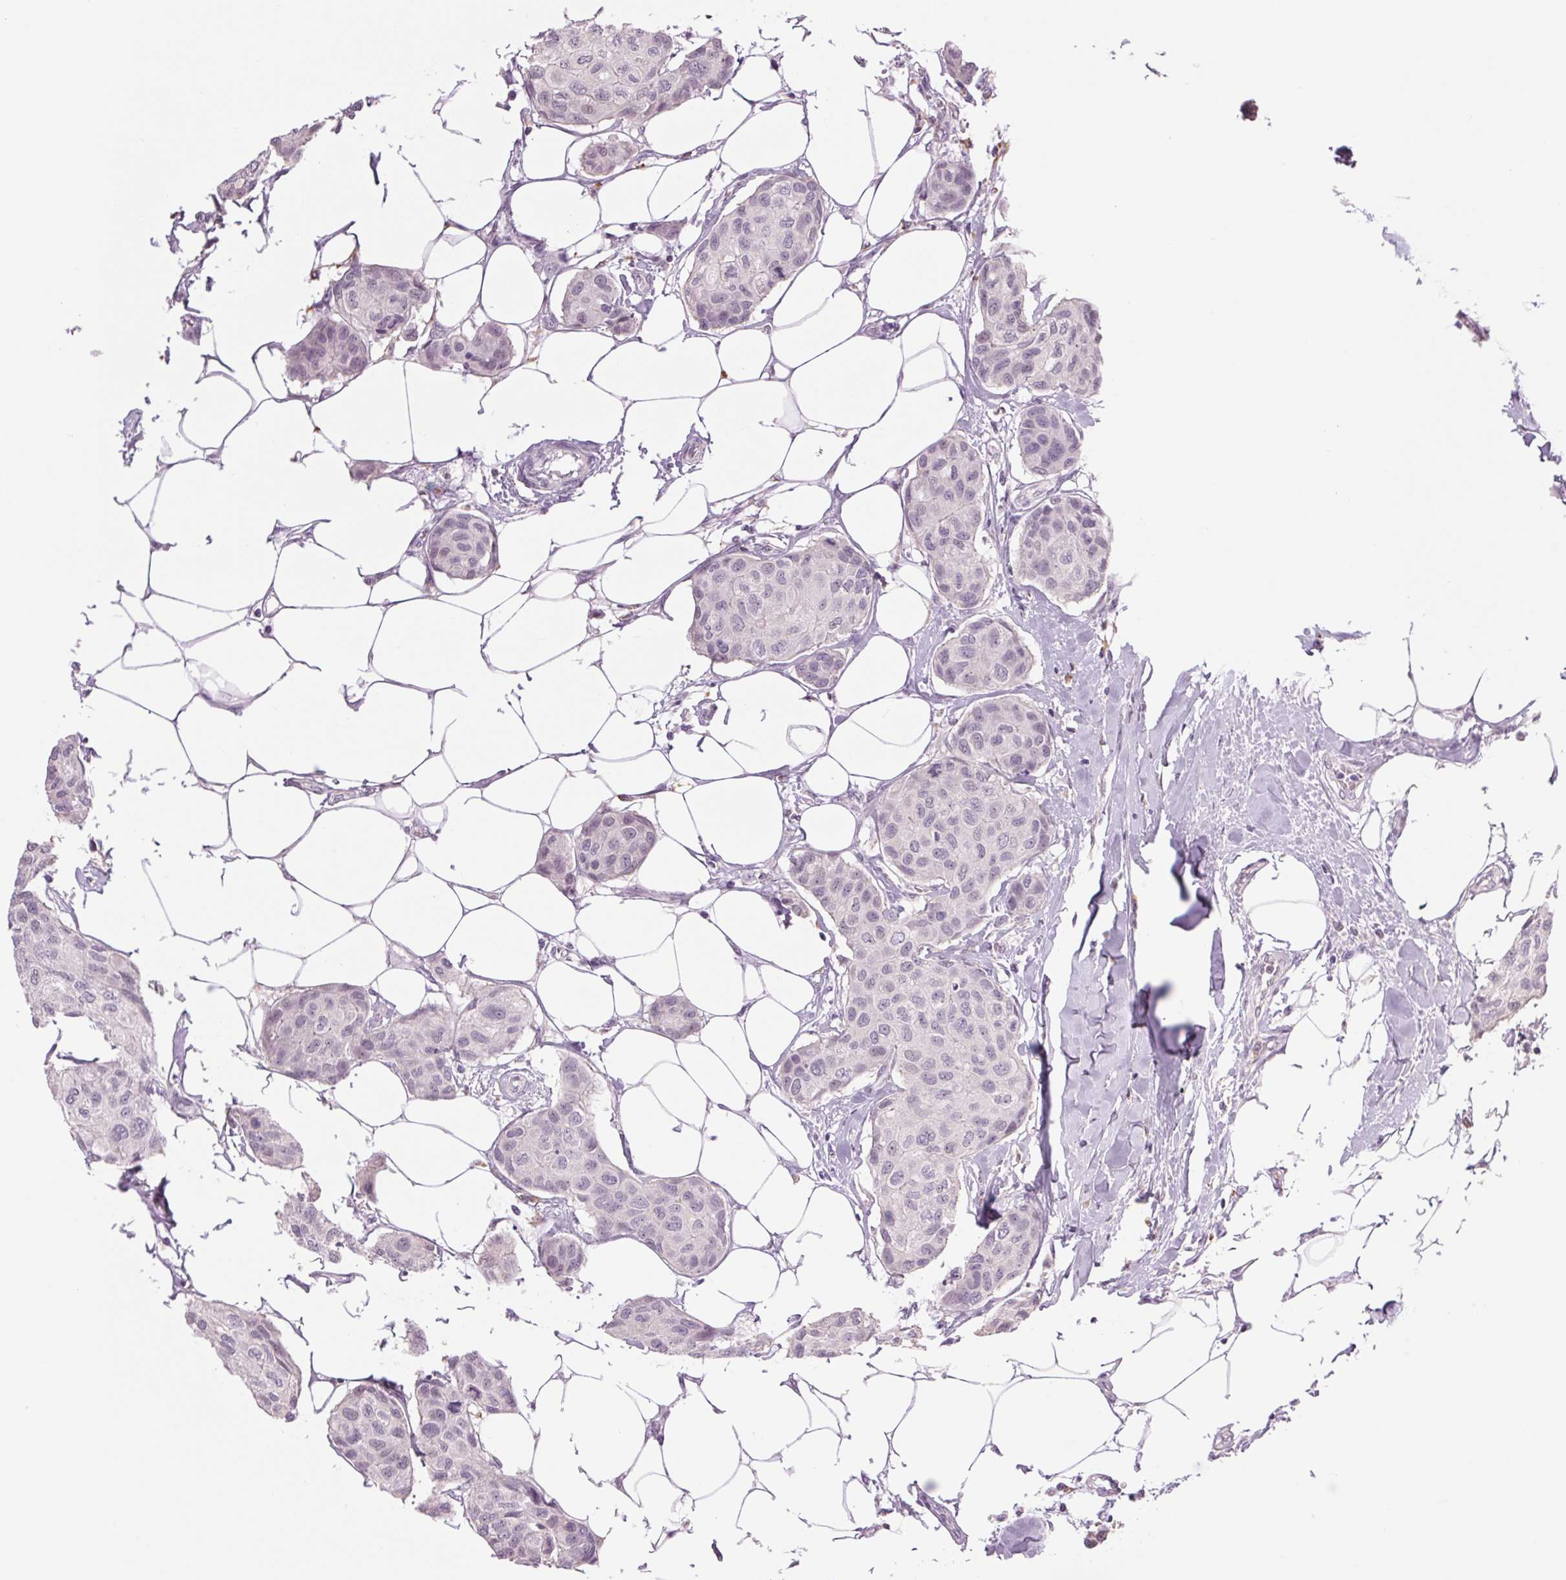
{"staining": {"intensity": "negative", "quantity": "none", "location": "none"}, "tissue": "breast cancer", "cell_type": "Tumor cells", "image_type": "cancer", "snomed": [{"axis": "morphology", "description": "Duct carcinoma"}, {"axis": "topography", "description": "Breast"}], "caption": "High magnification brightfield microscopy of breast invasive ductal carcinoma stained with DAB (3,3'-diaminobenzidine) (brown) and counterstained with hematoxylin (blue): tumor cells show no significant expression.", "gene": "MPO", "patient": {"sex": "female", "age": 80}}